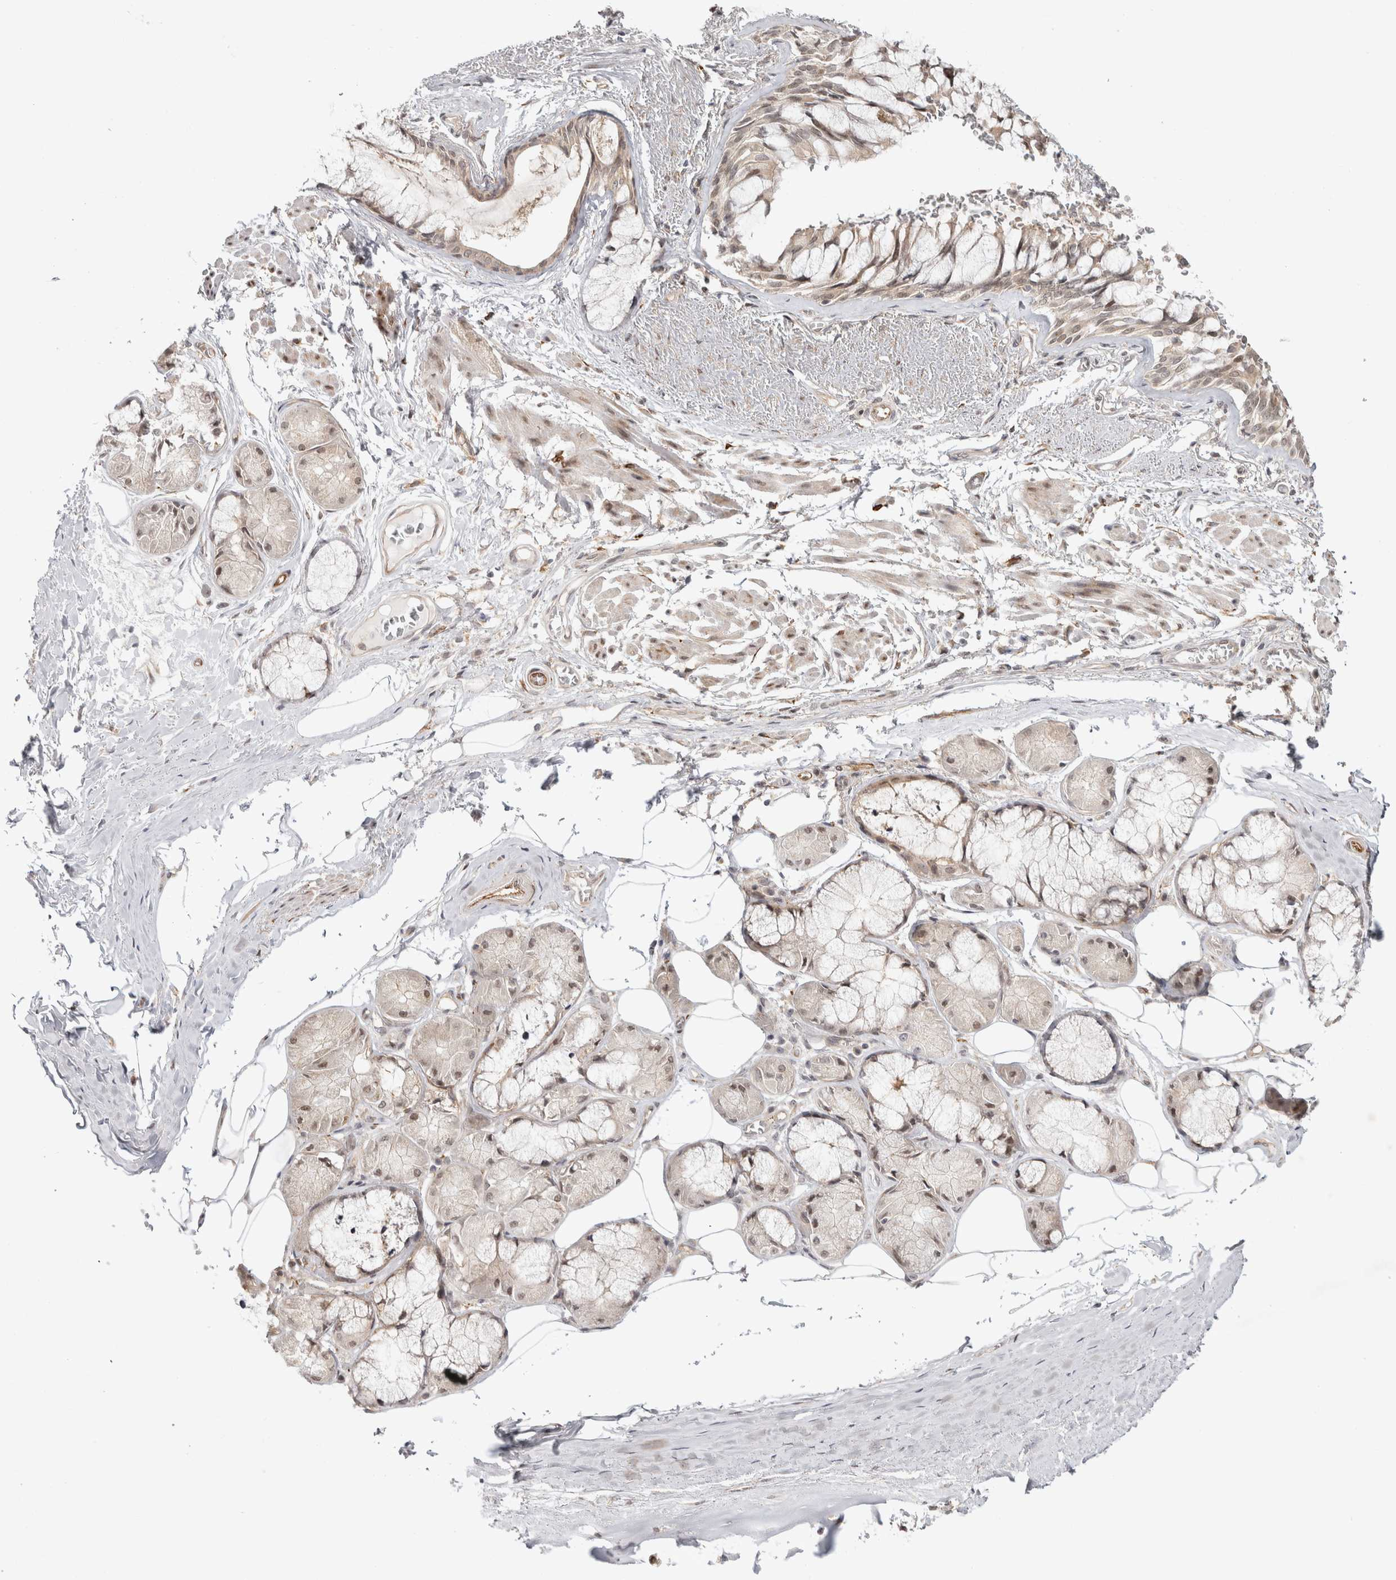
{"staining": {"intensity": "weak", "quantity": ">75%", "location": "cytoplasmic/membranous,nuclear"}, "tissue": "bronchus", "cell_type": "Respiratory epithelial cells", "image_type": "normal", "snomed": [{"axis": "morphology", "description": "Normal tissue, NOS"}, {"axis": "topography", "description": "Bronchus"}], "caption": "Immunohistochemical staining of benign human bronchus reveals low levels of weak cytoplasmic/membranous,nuclear staining in approximately >75% of respiratory epithelial cells.", "gene": "ZNF318", "patient": {"sex": "male", "age": 66}}